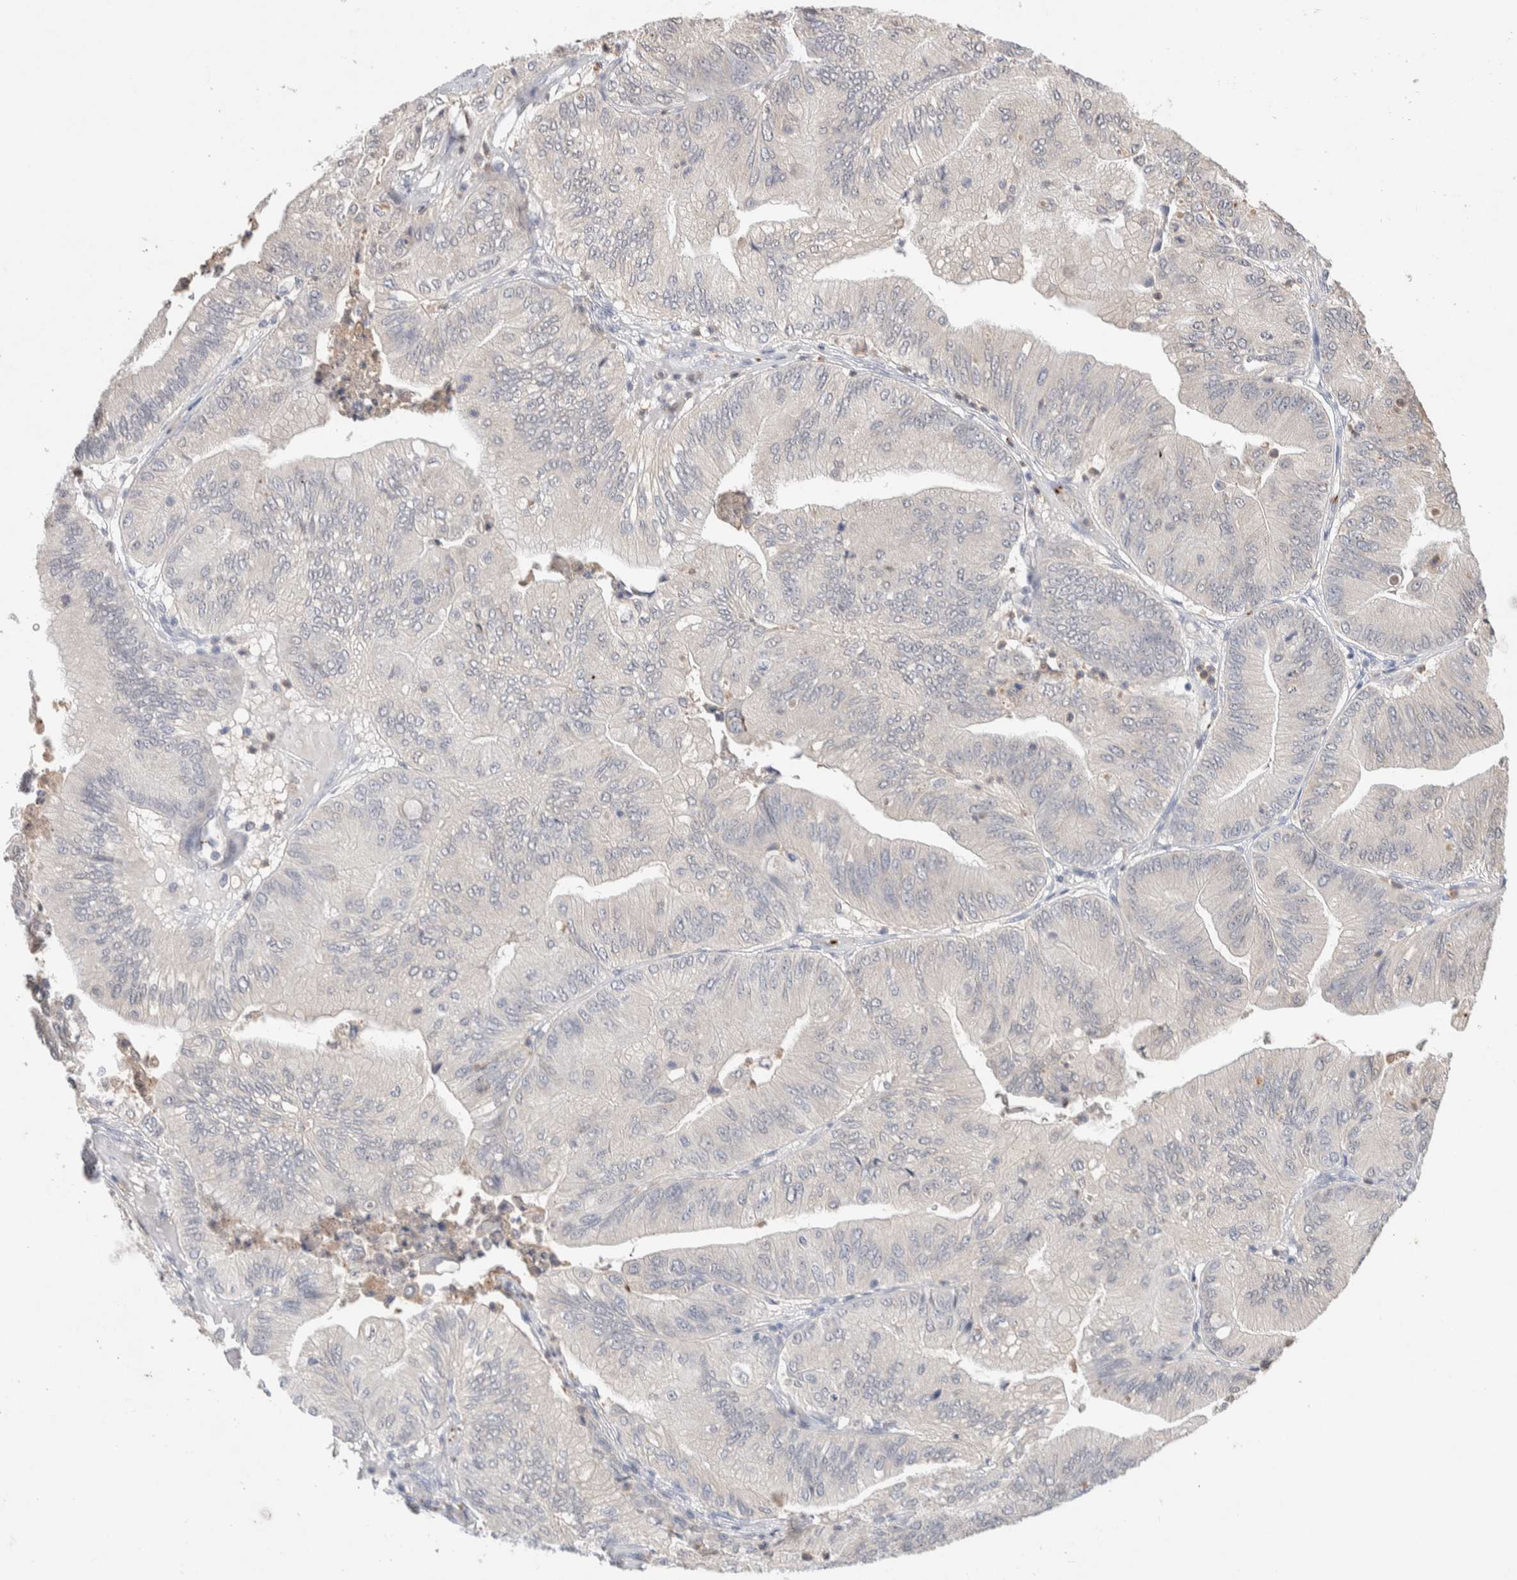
{"staining": {"intensity": "negative", "quantity": "none", "location": "none"}, "tissue": "ovarian cancer", "cell_type": "Tumor cells", "image_type": "cancer", "snomed": [{"axis": "morphology", "description": "Cystadenocarcinoma, mucinous, NOS"}, {"axis": "topography", "description": "Ovary"}], "caption": "Immunohistochemistry (IHC) micrograph of neoplastic tissue: human ovarian cancer (mucinous cystadenocarcinoma) stained with DAB demonstrates no significant protein positivity in tumor cells.", "gene": "FFAR2", "patient": {"sex": "female", "age": 61}}